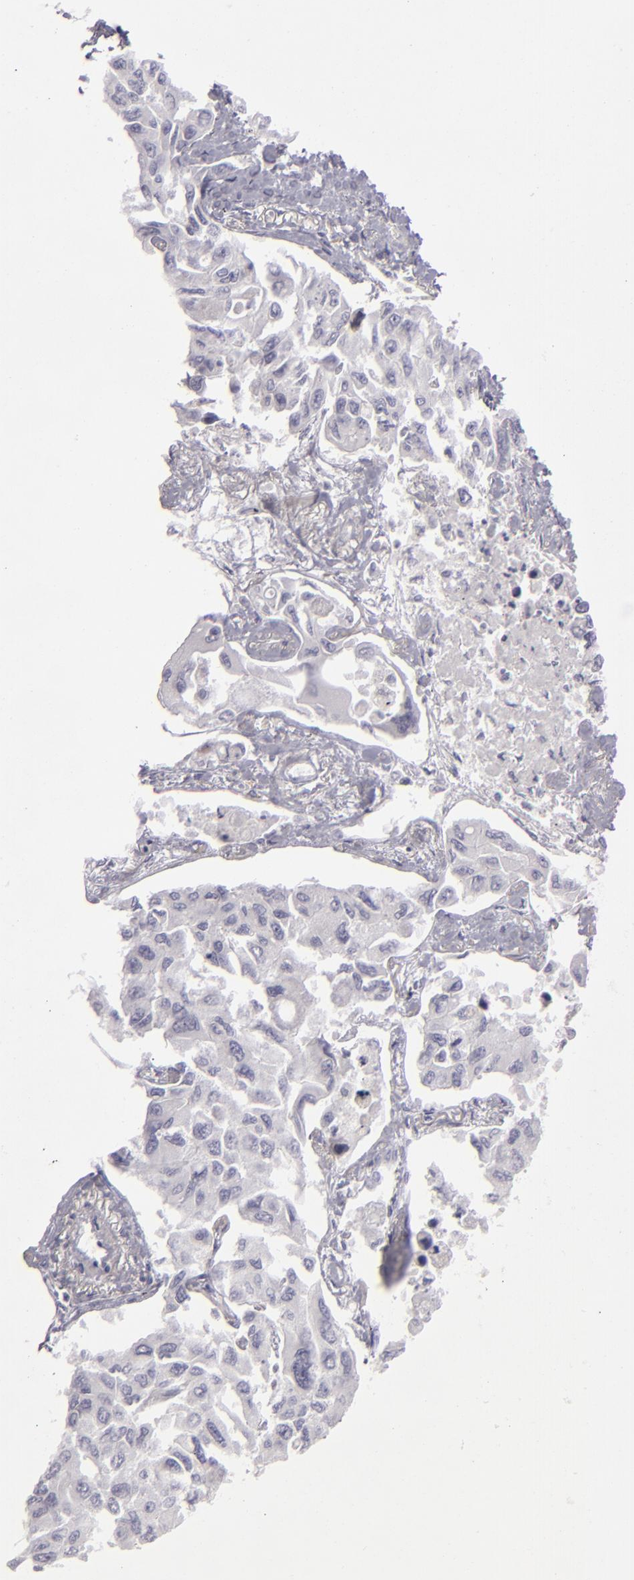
{"staining": {"intensity": "negative", "quantity": "none", "location": "none"}, "tissue": "lung cancer", "cell_type": "Tumor cells", "image_type": "cancer", "snomed": [{"axis": "morphology", "description": "Adenocarcinoma, NOS"}, {"axis": "topography", "description": "Lung"}], "caption": "The photomicrograph shows no staining of tumor cells in lung adenocarcinoma. (DAB (3,3'-diaminobenzidine) immunohistochemistry (IHC) with hematoxylin counter stain).", "gene": "CDX2", "patient": {"sex": "male", "age": 64}}